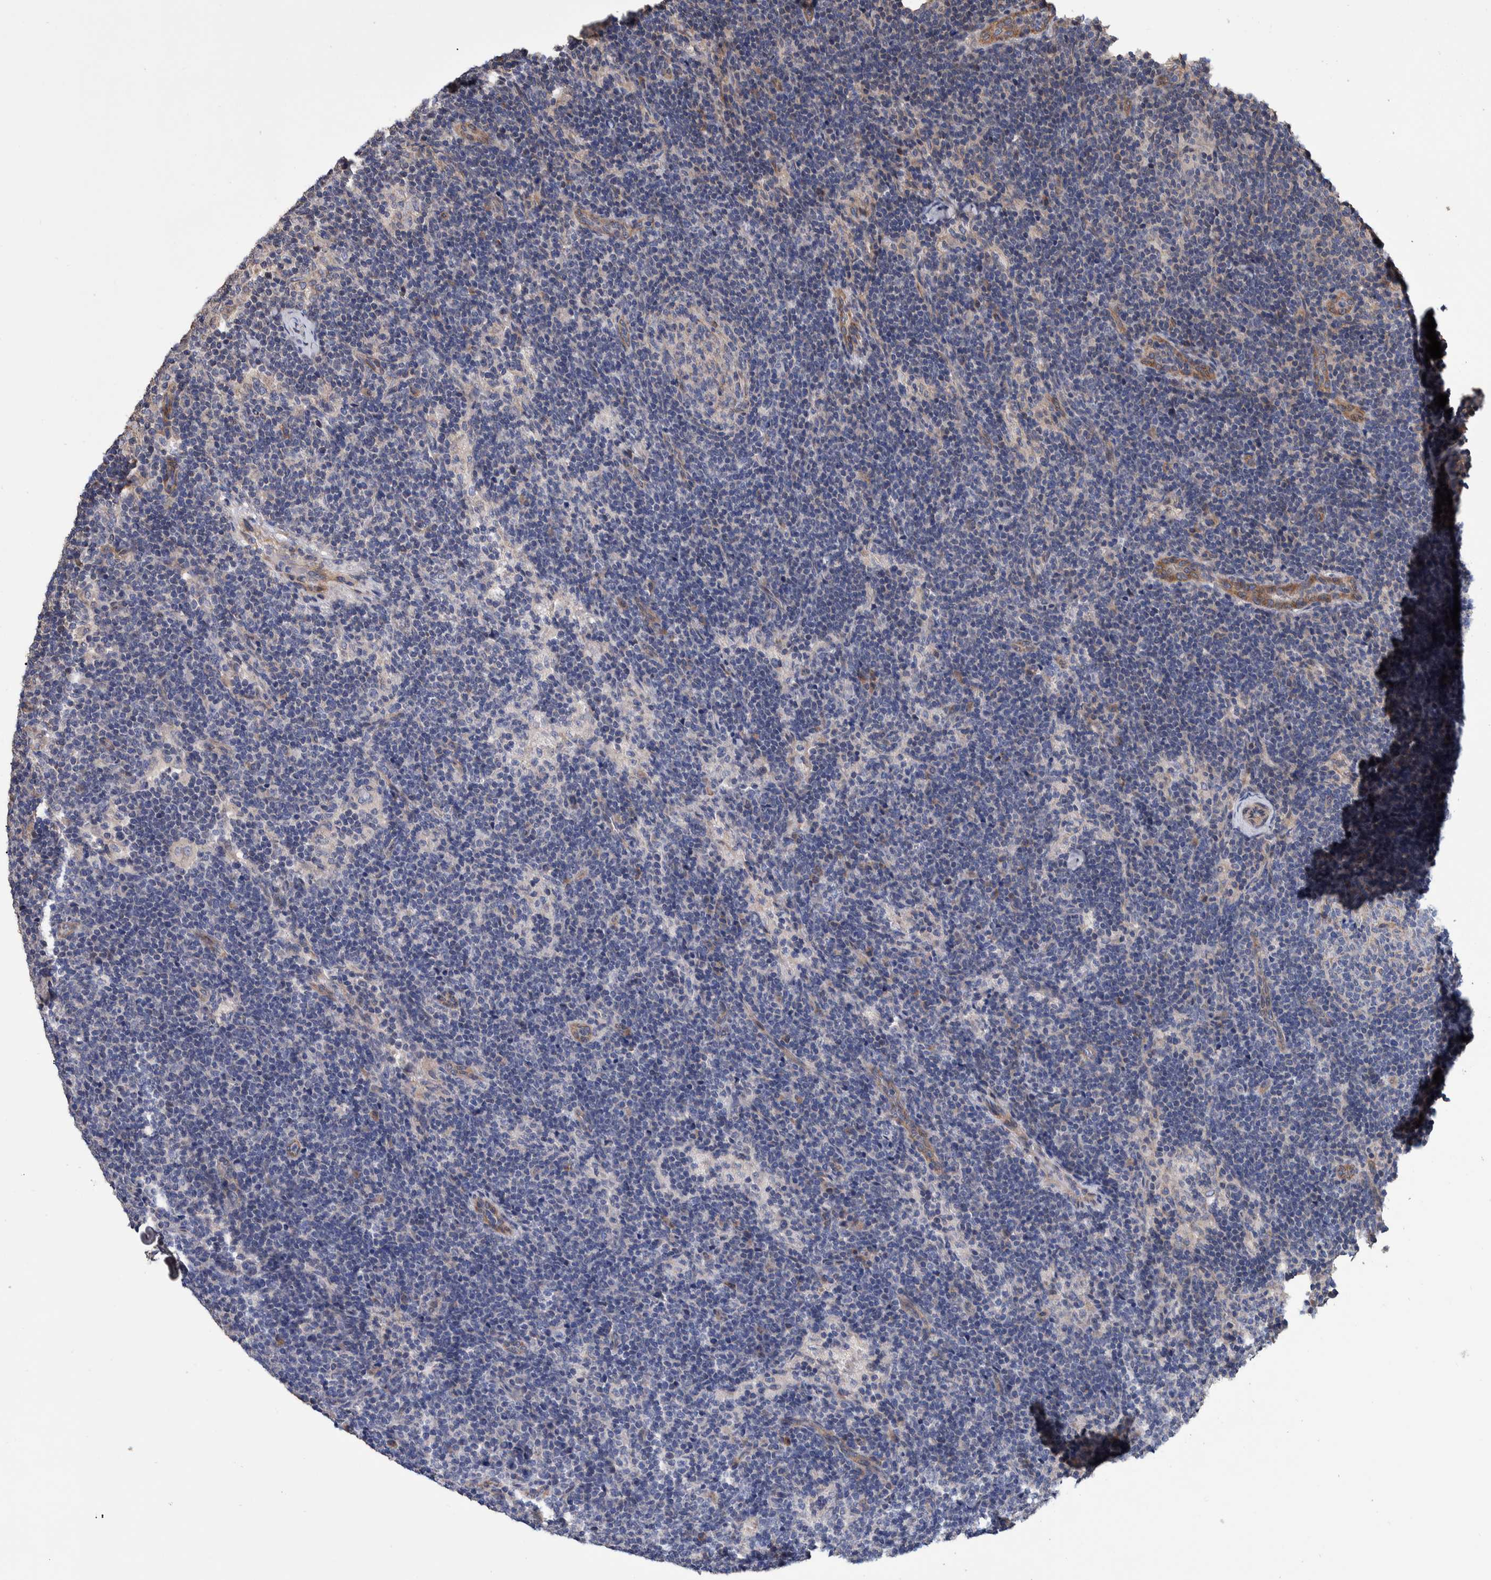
{"staining": {"intensity": "negative", "quantity": "none", "location": "none"}, "tissue": "lymph node", "cell_type": "Germinal center cells", "image_type": "normal", "snomed": [{"axis": "morphology", "description": "Normal tissue, NOS"}, {"axis": "topography", "description": "Lymph node"}], "caption": "Immunohistochemical staining of normal human lymph node reveals no significant expression in germinal center cells.", "gene": "SLC45A4", "patient": {"sex": "female", "age": 22}}